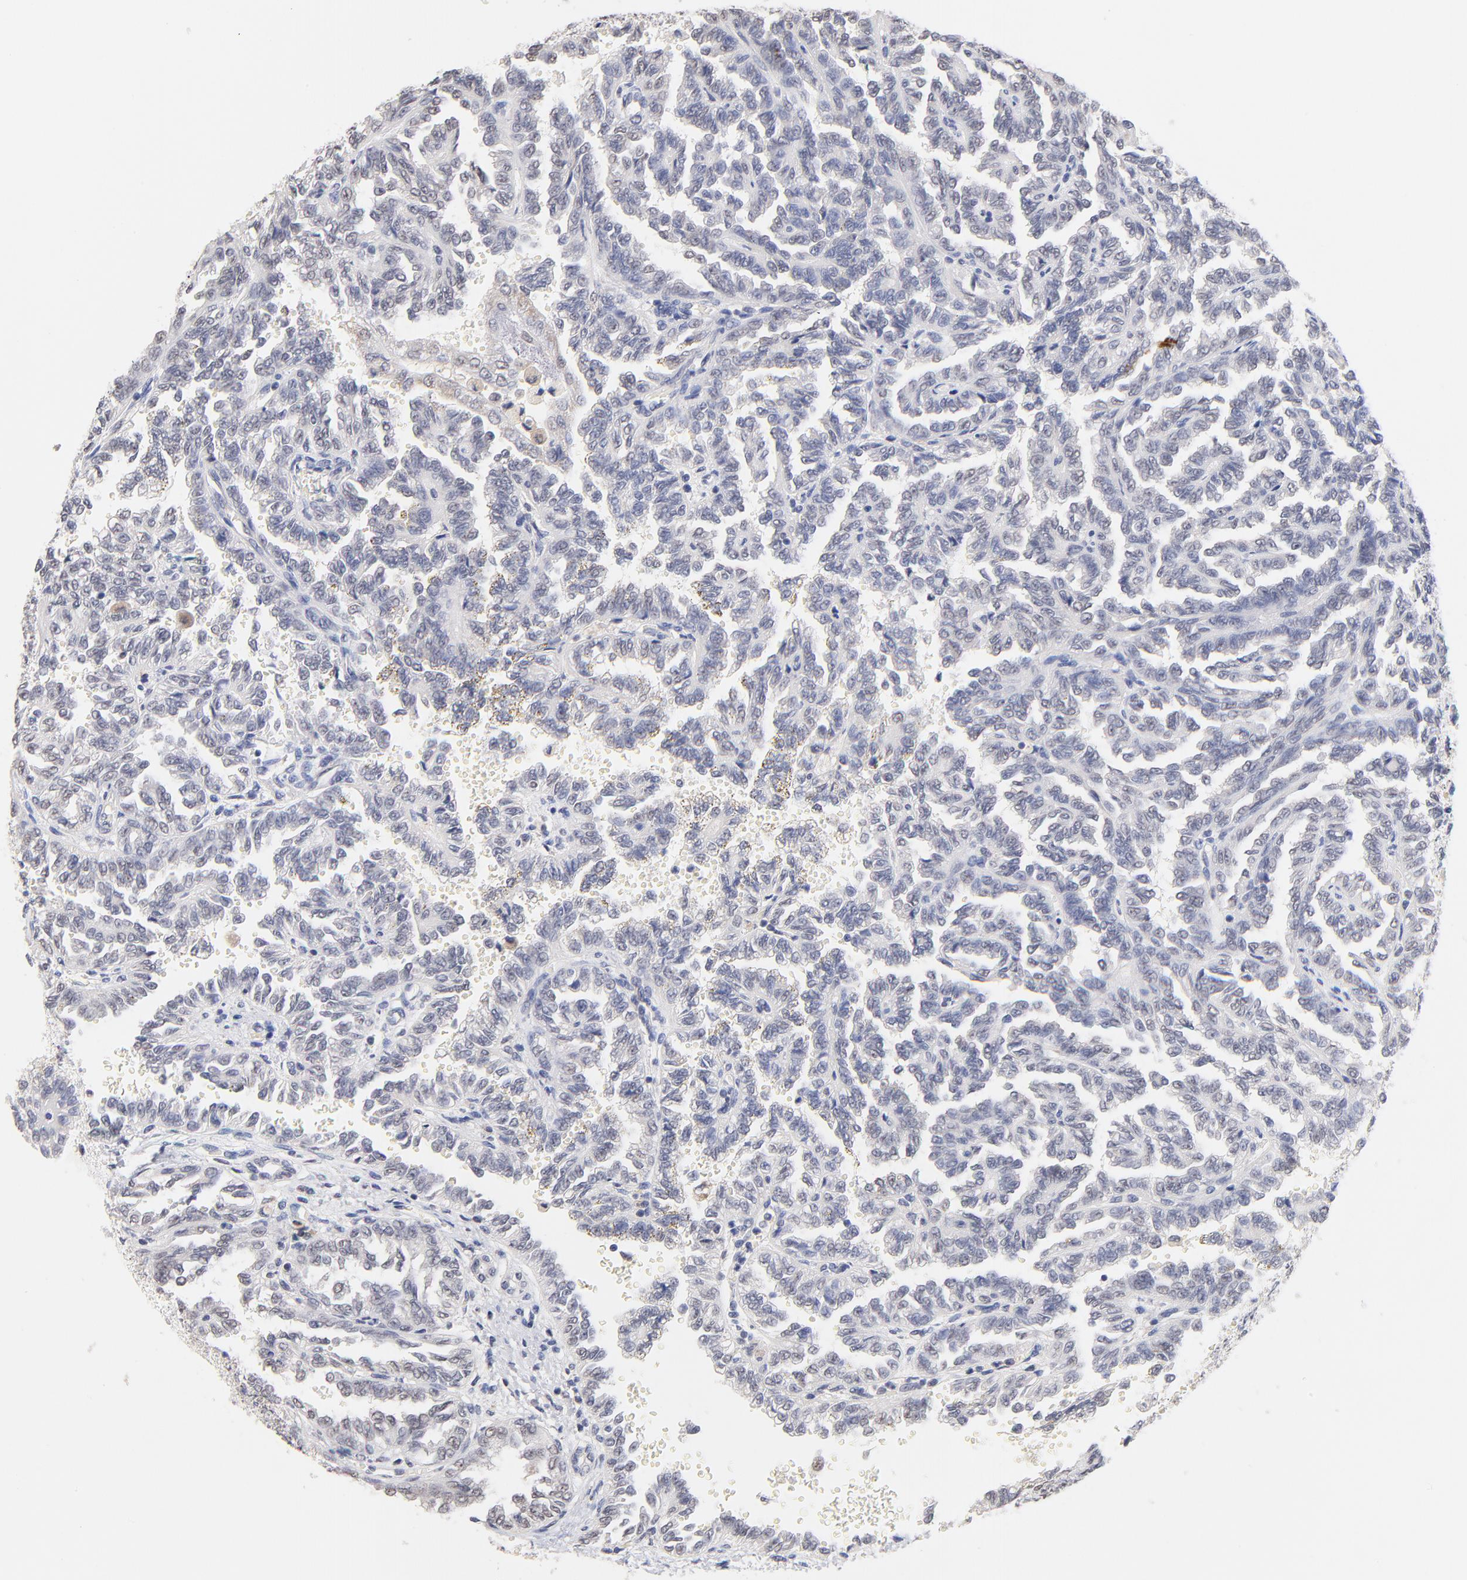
{"staining": {"intensity": "negative", "quantity": "none", "location": "none"}, "tissue": "renal cancer", "cell_type": "Tumor cells", "image_type": "cancer", "snomed": [{"axis": "morphology", "description": "Inflammation, NOS"}, {"axis": "morphology", "description": "Adenocarcinoma, NOS"}, {"axis": "topography", "description": "Kidney"}], "caption": "Immunohistochemistry of adenocarcinoma (renal) reveals no expression in tumor cells.", "gene": "RIBC2", "patient": {"sex": "male", "age": 68}}